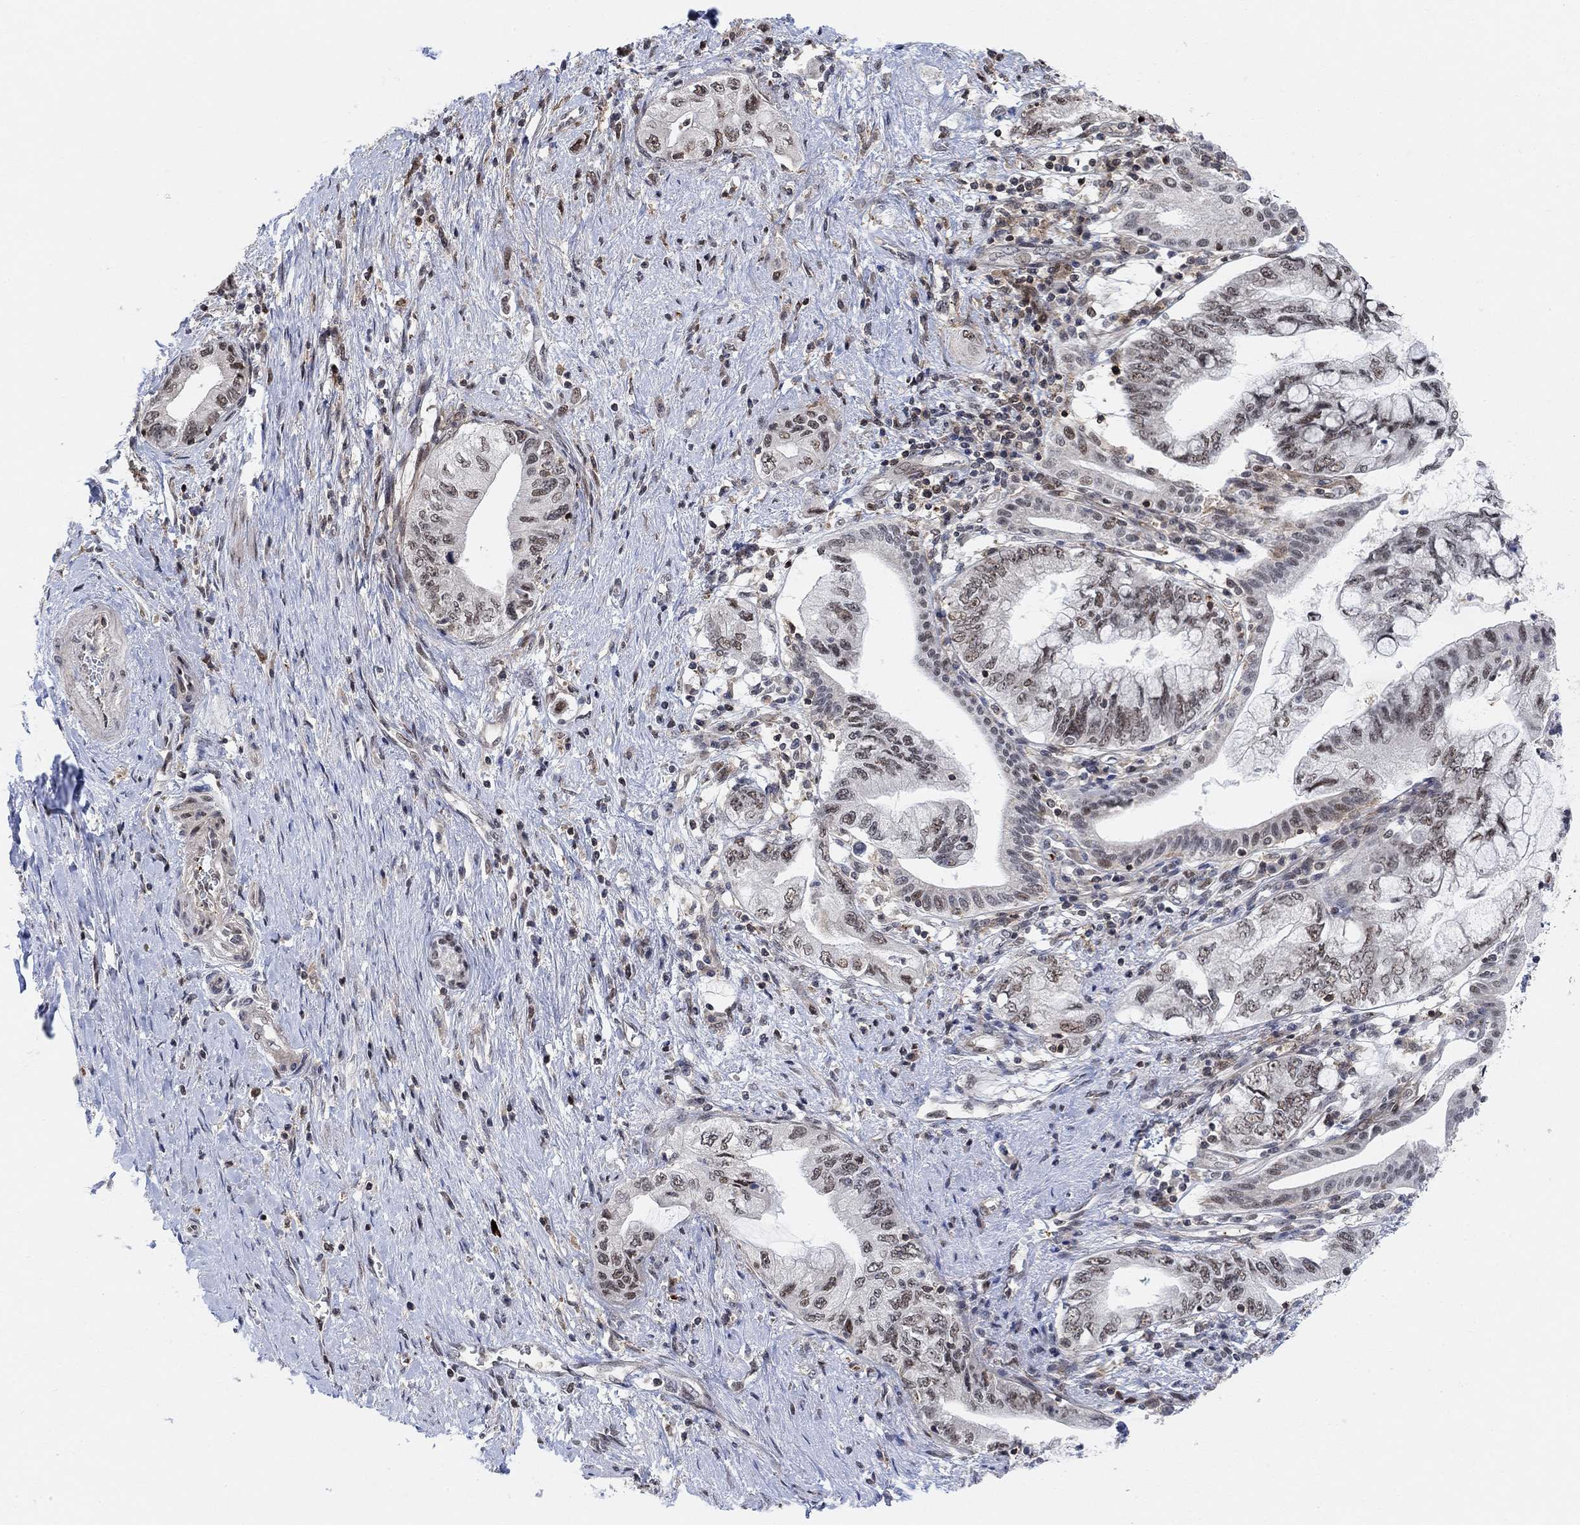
{"staining": {"intensity": "weak", "quantity": "<25%", "location": "nuclear"}, "tissue": "pancreatic cancer", "cell_type": "Tumor cells", "image_type": "cancer", "snomed": [{"axis": "morphology", "description": "Adenocarcinoma, NOS"}, {"axis": "topography", "description": "Pancreas"}], "caption": "This is an immunohistochemistry (IHC) image of human pancreatic adenocarcinoma. There is no staining in tumor cells.", "gene": "PWWP2B", "patient": {"sex": "female", "age": 73}}